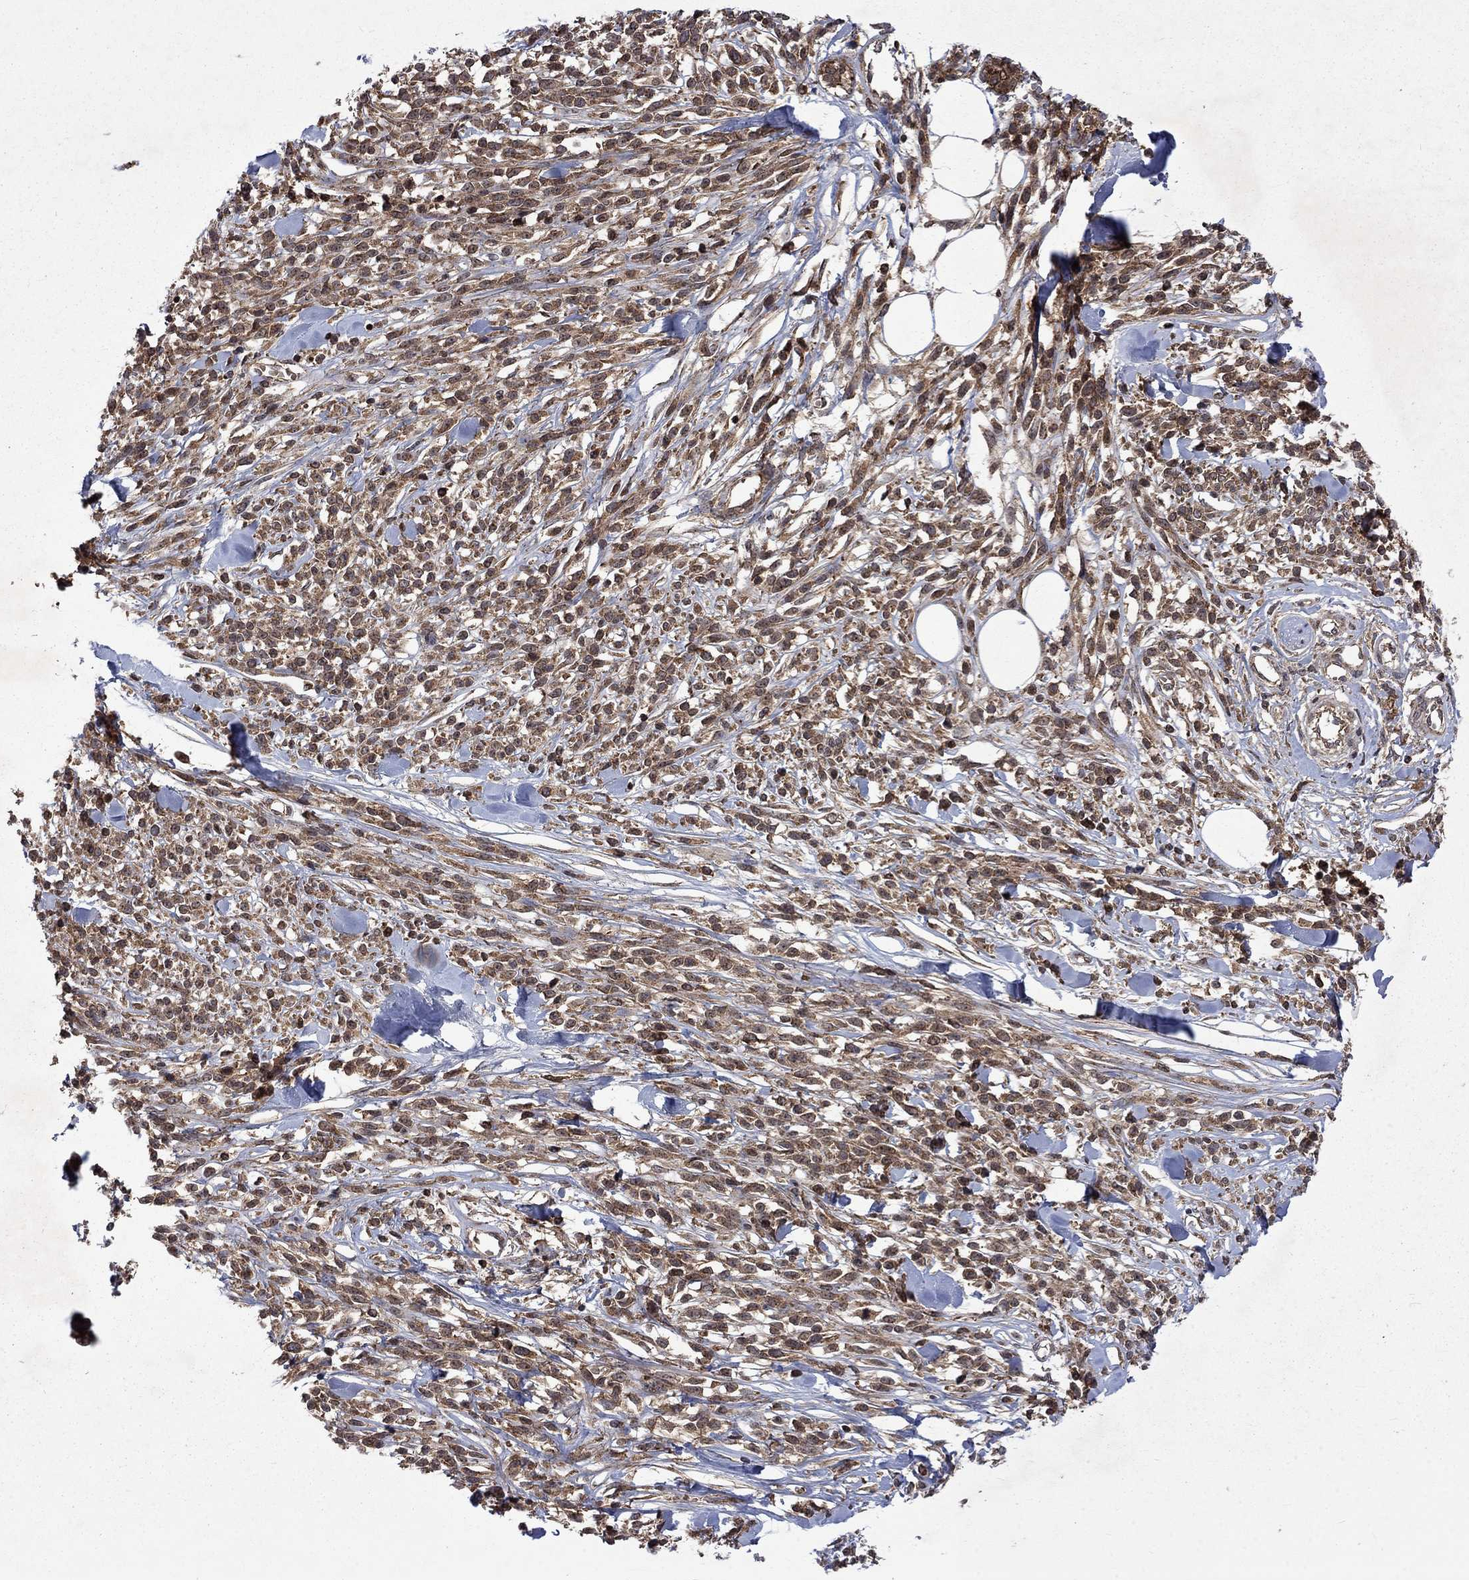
{"staining": {"intensity": "moderate", "quantity": ">75%", "location": "cytoplasmic/membranous"}, "tissue": "melanoma", "cell_type": "Tumor cells", "image_type": "cancer", "snomed": [{"axis": "morphology", "description": "Malignant melanoma, NOS"}, {"axis": "topography", "description": "Skin"}, {"axis": "topography", "description": "Skin of trunk"}], "caption": "The histopathology image shows staining of malignant melanoma, revealing moderate cytoplasmic/membranous protein staining (brown color) within tumor cells.", "gene": "TMEM33", "patient": {"sex": "male", "age": 74}}